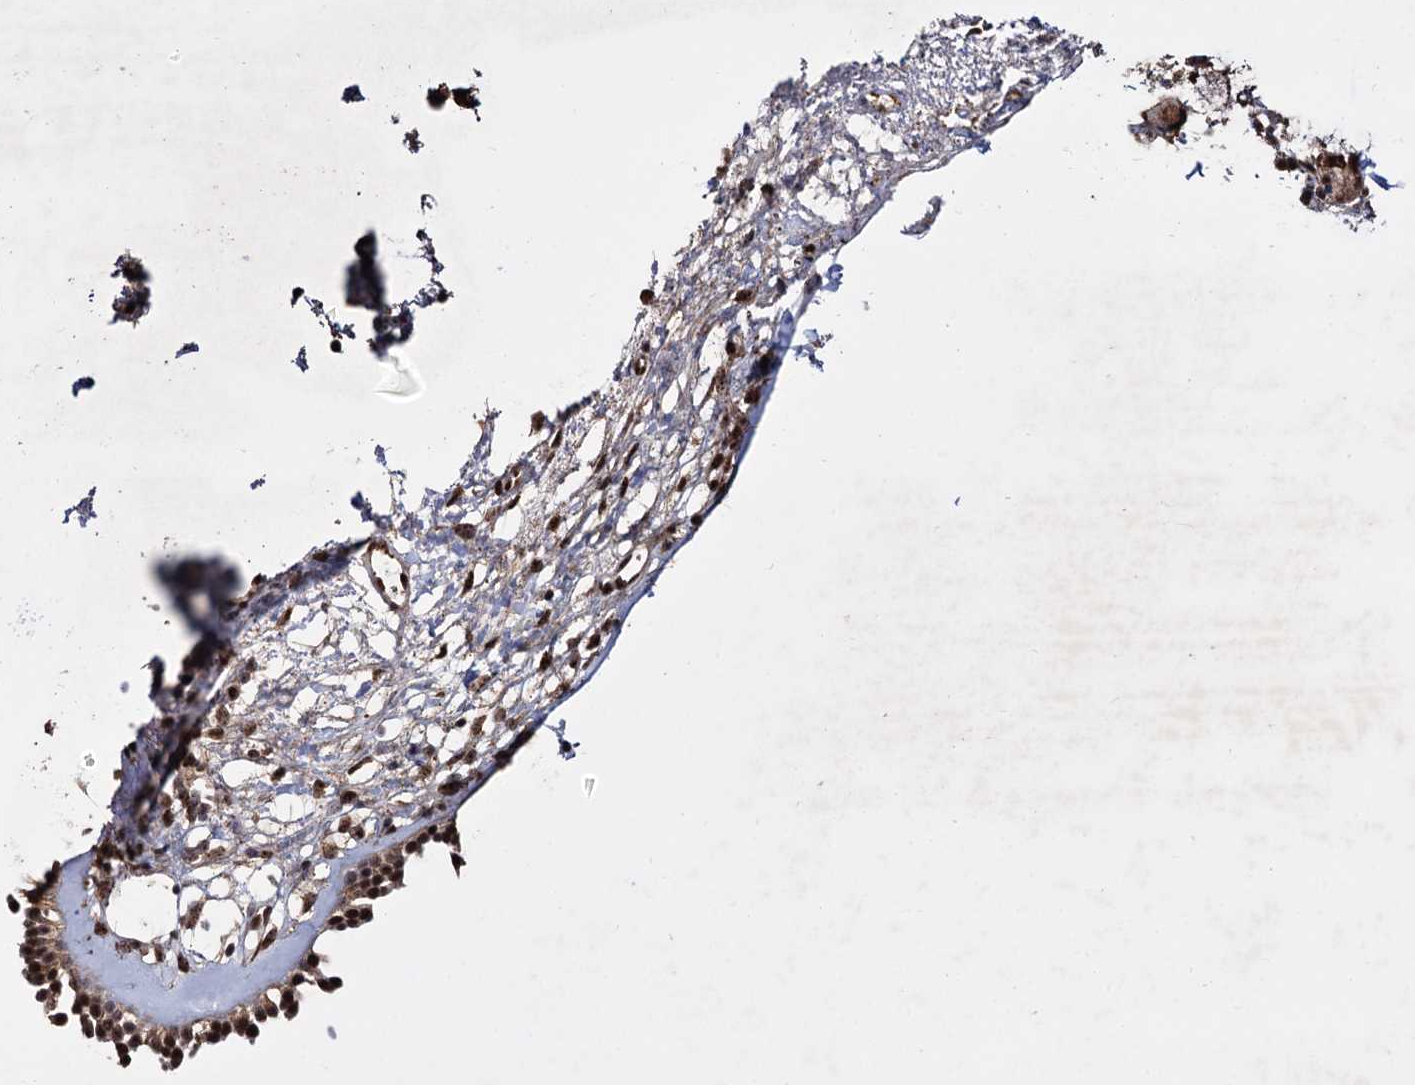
{"staining": {"intensity": "strong", "quantity": ">75%", "location": "cytoplasmic/membranous,nuclear"}, "tissue": "nasopharynx", "cell_type": "Respiratory epithelial cells", "image_type": "normal", "snomed": [{"axis": "morphology", "description": "Normal tissue, NOS"}, {"axis": "morphology", "description": "Inflammation, NOS"}, {"axis": "topography", "description": "Nasopharynx"}], "caption": "Strong cytoplasmic/membranous,nuclear staining is identified in about >75% of respiratory epithelial cells in benign nasopharynx. (IHC, brightfield microscopy, high magnification).", "gene": "PIGB", "patient": {"sex": "male", "age": 70}}